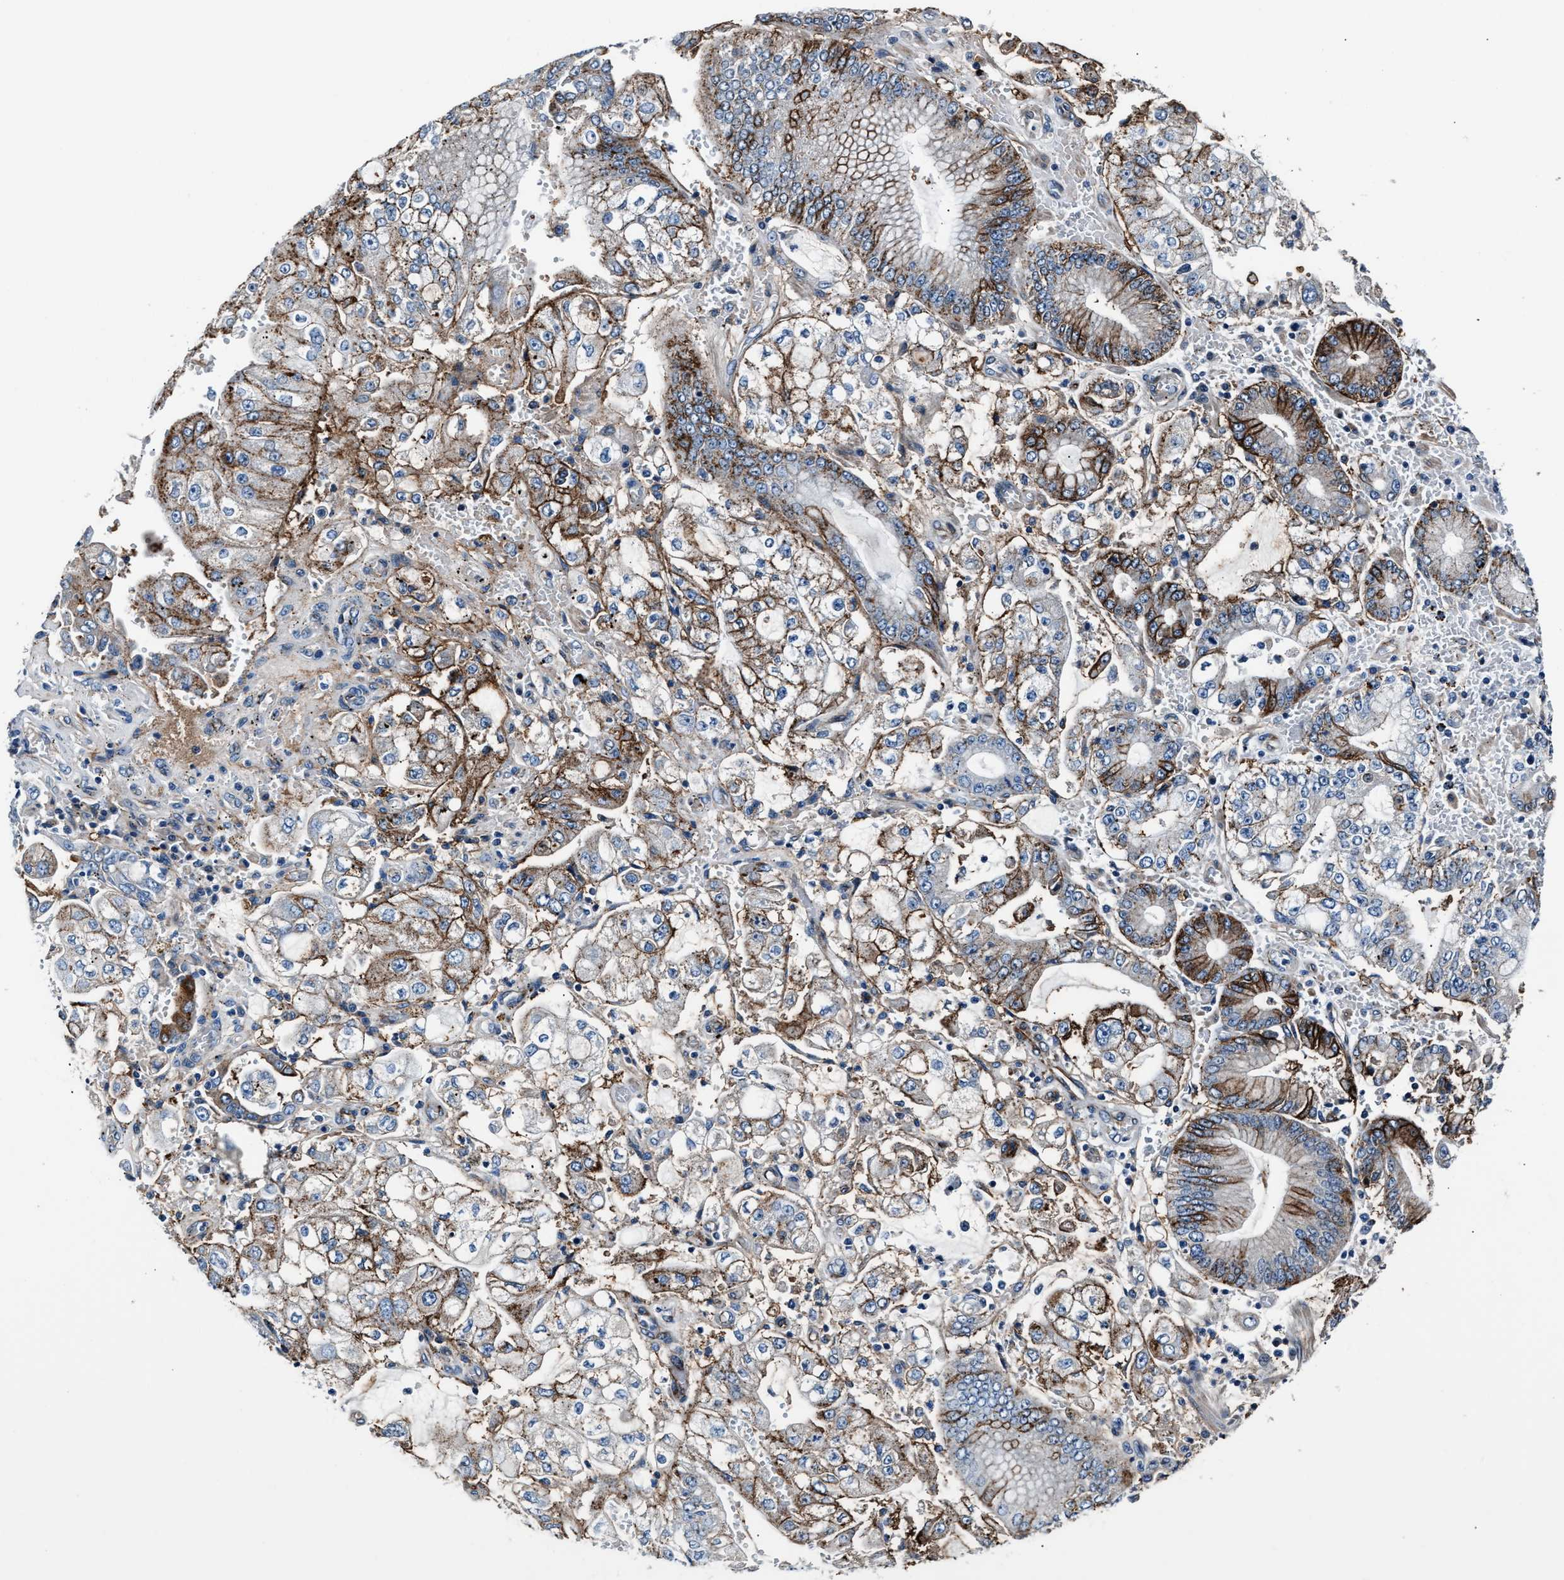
{"staining": {"intensity": "strong", "quantity": "25%-75%", "location": "cytoplasmic/membranous"}, "tissue": "stomach cancer", "cell_type": "Tumor cells", "image_type": "cancer", "snomed": [{"axis": "morphology", "description": "Adenocarcinoma, NOS"}, {"axis": "topography", "description": "Stomach"}], "caption": "Protein expression analysis of human adenocarcinoma (stomach) reveals strong cytoplasmic/membranous positivity in about 25%-75% of tumor cells.", "gene": "MPDZ", "patient": {"sex": "male", "age": 76}}